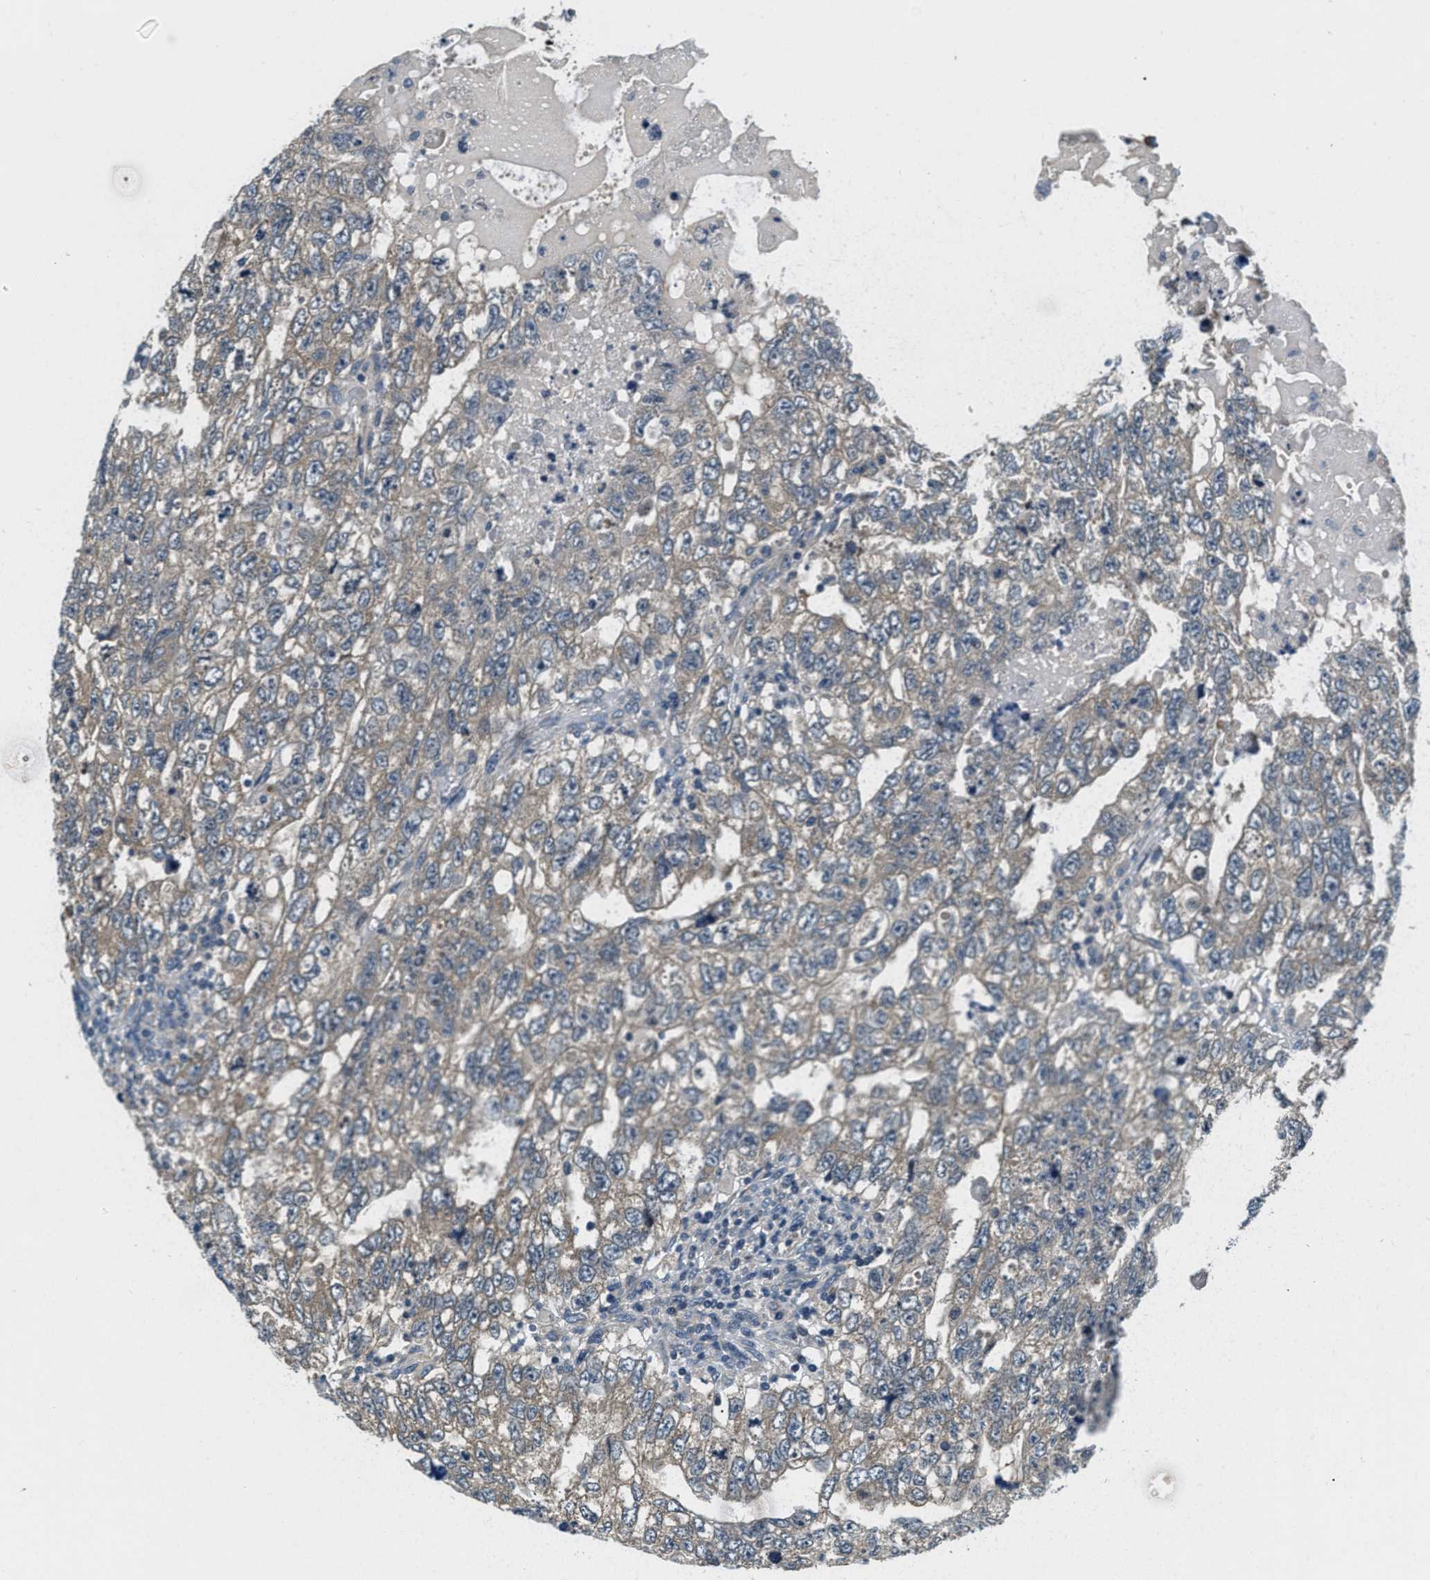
{"staining": {"intensity": "negative", "quantity": "none", "location": "none"}, "tissue": "testis cancer", "cell_type": "Tumor cells", "image_type": "cancer", "snomed": [{"axis": "morphology", "description": "Carcinoma, Embryonal, NOS"}, {"axis": "topography", "description": "Testis"}], "caption": "Image shows no protein expression in tumor cells of testis cancer (embryonal carcinoma) tissue.", "gene": "YAE1", "patient": {"sex": "male", "age": 36}}